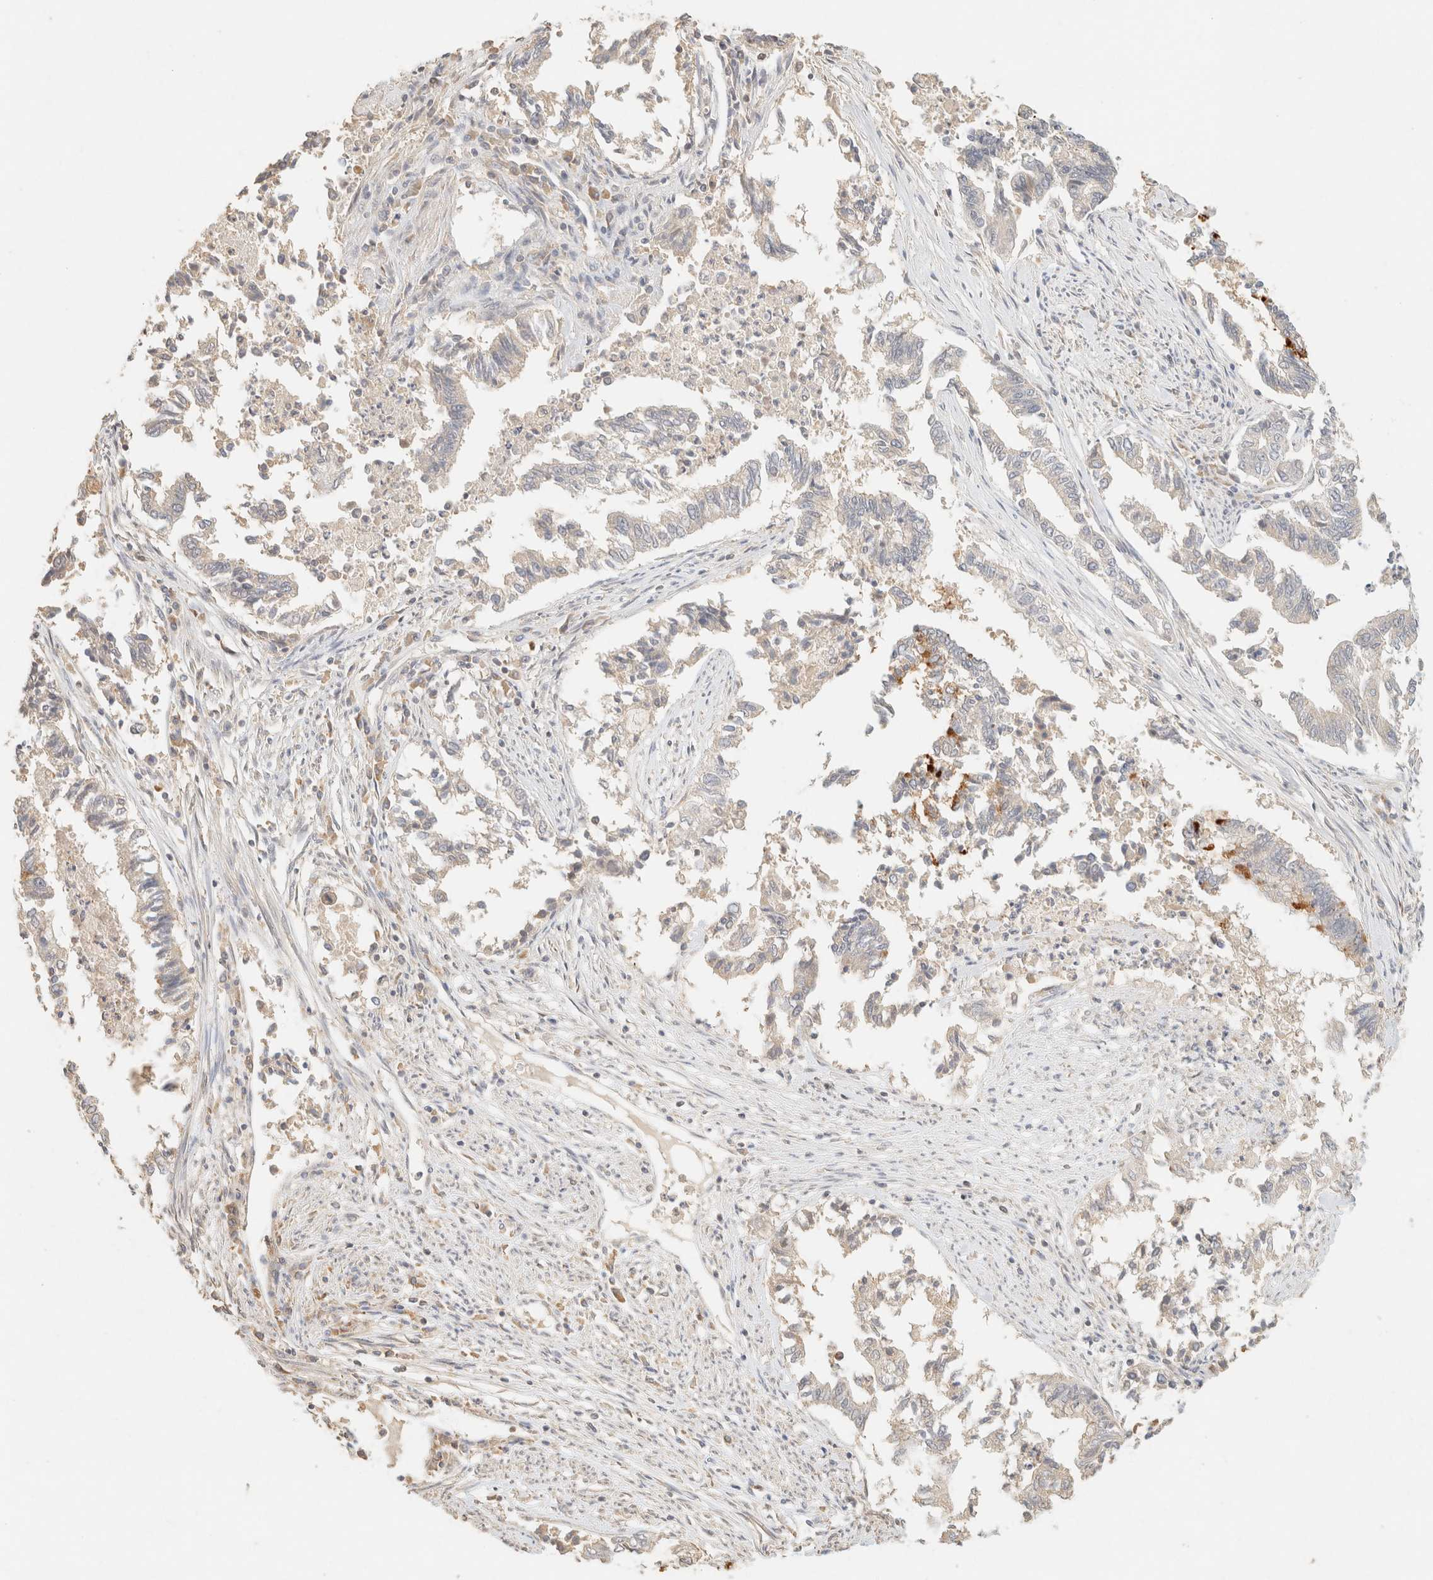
{"staining": {"intensity": "negative", "quantity": "none", "location": "none"}, "tissue": "endometrial cancer", "cell_type": "Tumor cells", "image_type": "cancer", "snomed": [{"axis": "morphology", "description": "Necrosis, NOS"}, {"axis": "morphology", "description": "Adenocarcinoma, NOS"}, {"axis": "topography", "description": "Endometrium"}], "caption": "DAB (3,3'-diaminobenzidine) immunohistochemical staining of endometrial cancer (adenocarcinoma) reveals no significant positivity in tumor cells. (DAB immunohistochemistry (IHC) with hematoxylin counter stain).", "gene": "TIMD4", "patient": {"sex": "female", "age": 79}}